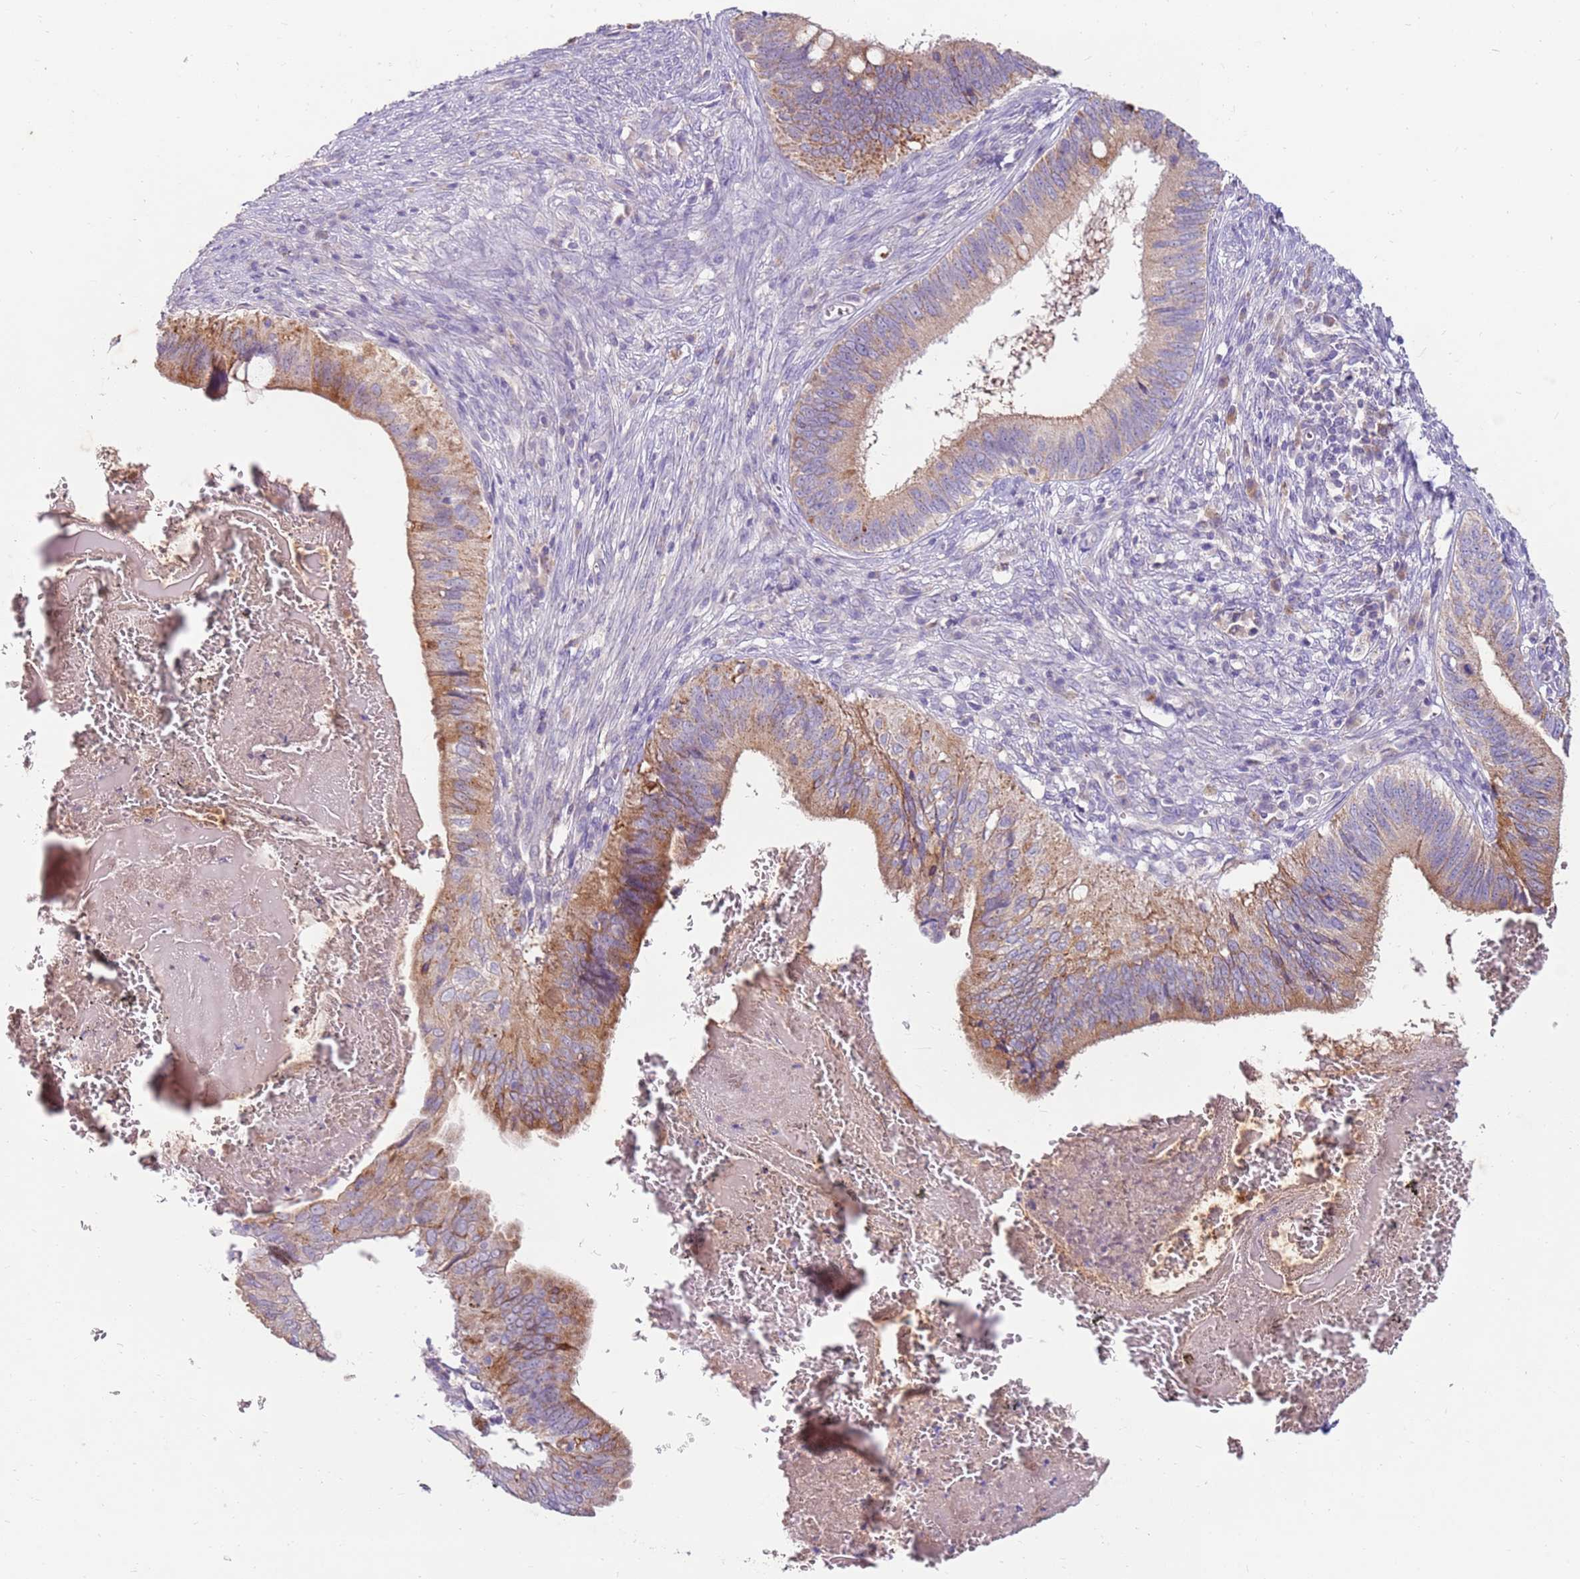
{"staining": {"intensity": "moderate", "quantity": "25%-75%", "location": "cytoplasmic/membranous"}, "tissue": "cervical cancer", "cell_type": "Tumor cells", "image_type": "cancer", "snomed": [{"axis": "morphology", "description": "Adenocarcinoma, NOS"}, {"axis": "topography", "description": "Cervix"}], "caption": "Immunohistochemistry (IHC) of human adenocarcinoma (cervical) shows medium levels of moderate cytoplasmic/membranous positivity in approximately 25%-75% of tumor cells.", "gene": "SLC44A4", "patient": {"sex": "female", "age": 42}}